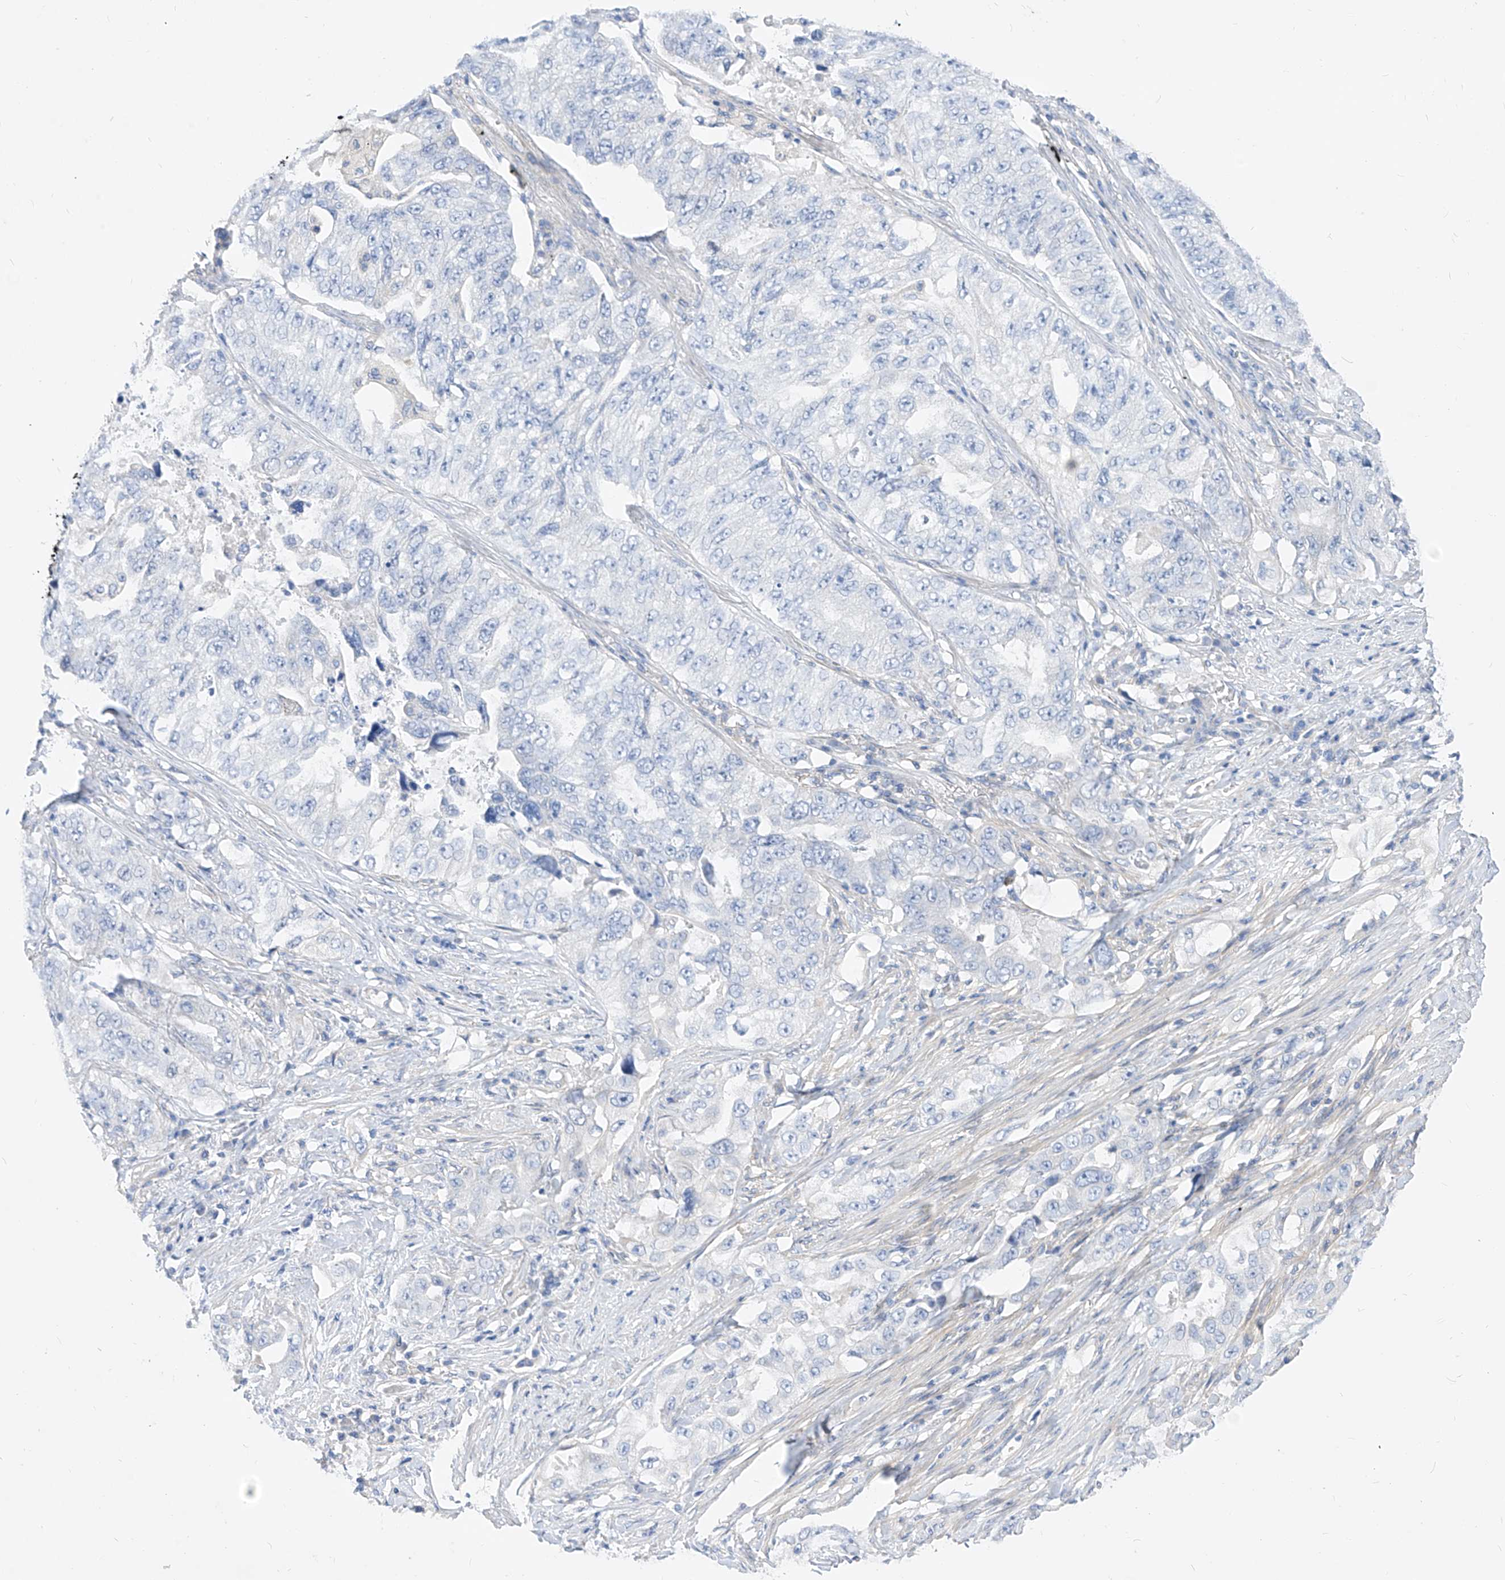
{"staining": {"intensity": "negative", "quantity": "none", "location": "none"}, "tissue": "lung cancer", "cell_type": "Tumor cells", "image_type": "cancer", "snomed": [{"axis": "morphology", "description": "Adenocarcinoma, NOS"}, {"axis": "topography", "description": "Lung"}], "caption": "A high-resolution image shows IHC staining of lung cancer (adenocarcinoma), which reveals no significant staining in tumor cells. (DAB IHC with hematoxylin counter stain).", "gene": "SCGB2A1", "patient": {"sex": "female", "age": 51}}